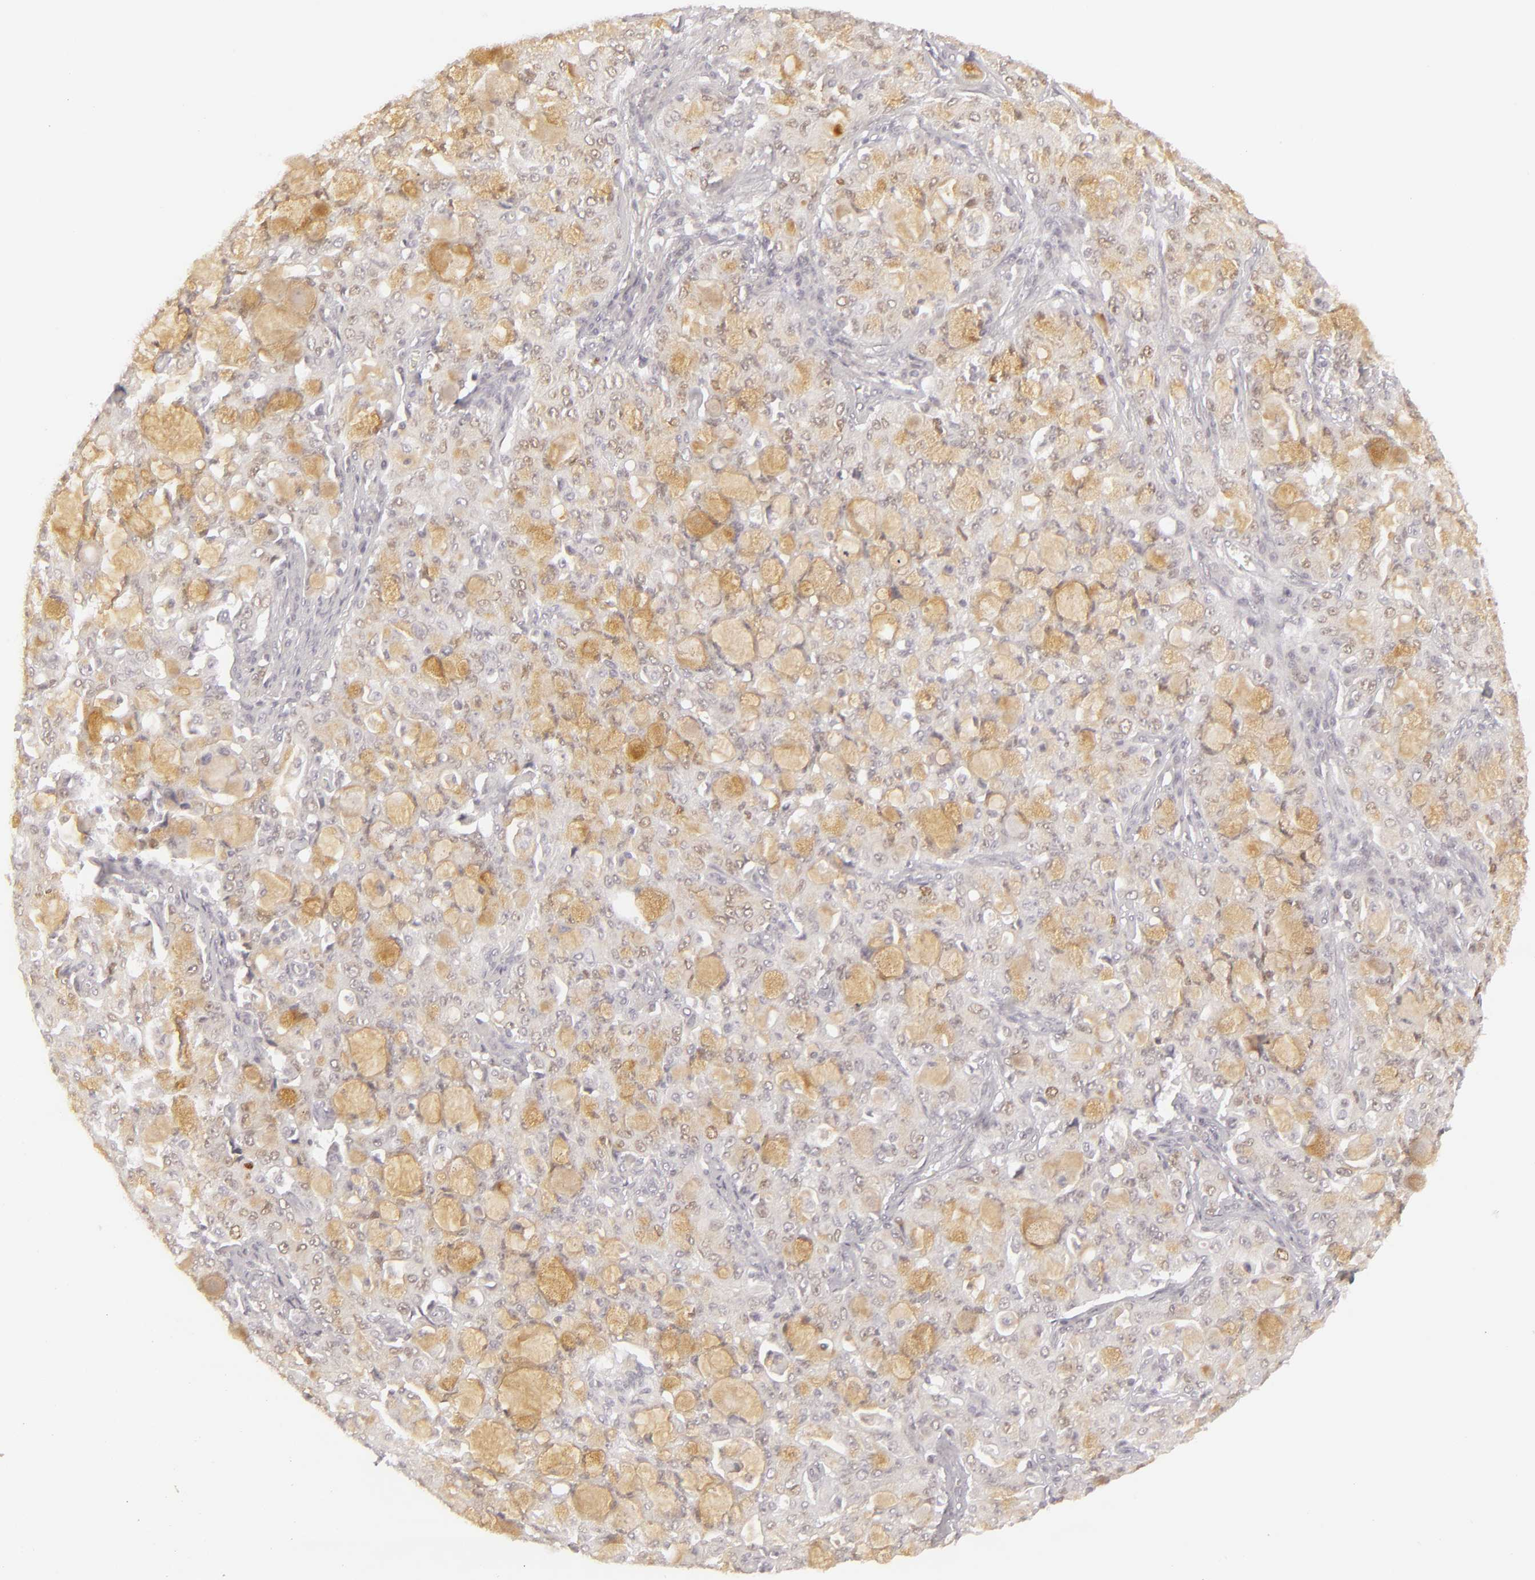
{"staining": {"intensity": "moderate", "quantity": "25%-75%", "location": "cytoplasmic/membranous,nuclear"}, "tissue": "lung cancer", "cell_type": "Tumor cells", "image_type": "cancer", "snomed": [{"axis": "morphology", "description": "Adenocarcinoma, NOS"}, {"axis": "topography", "description": "Lung"}], "caption": "Lung cancer stained with IHC displays moderate cytoplasmic/membranous and nuclear expression in about 25%-75% of tumor cells.", "gene": "SIX1", "patient": {"sex": "female", "age": 44}}